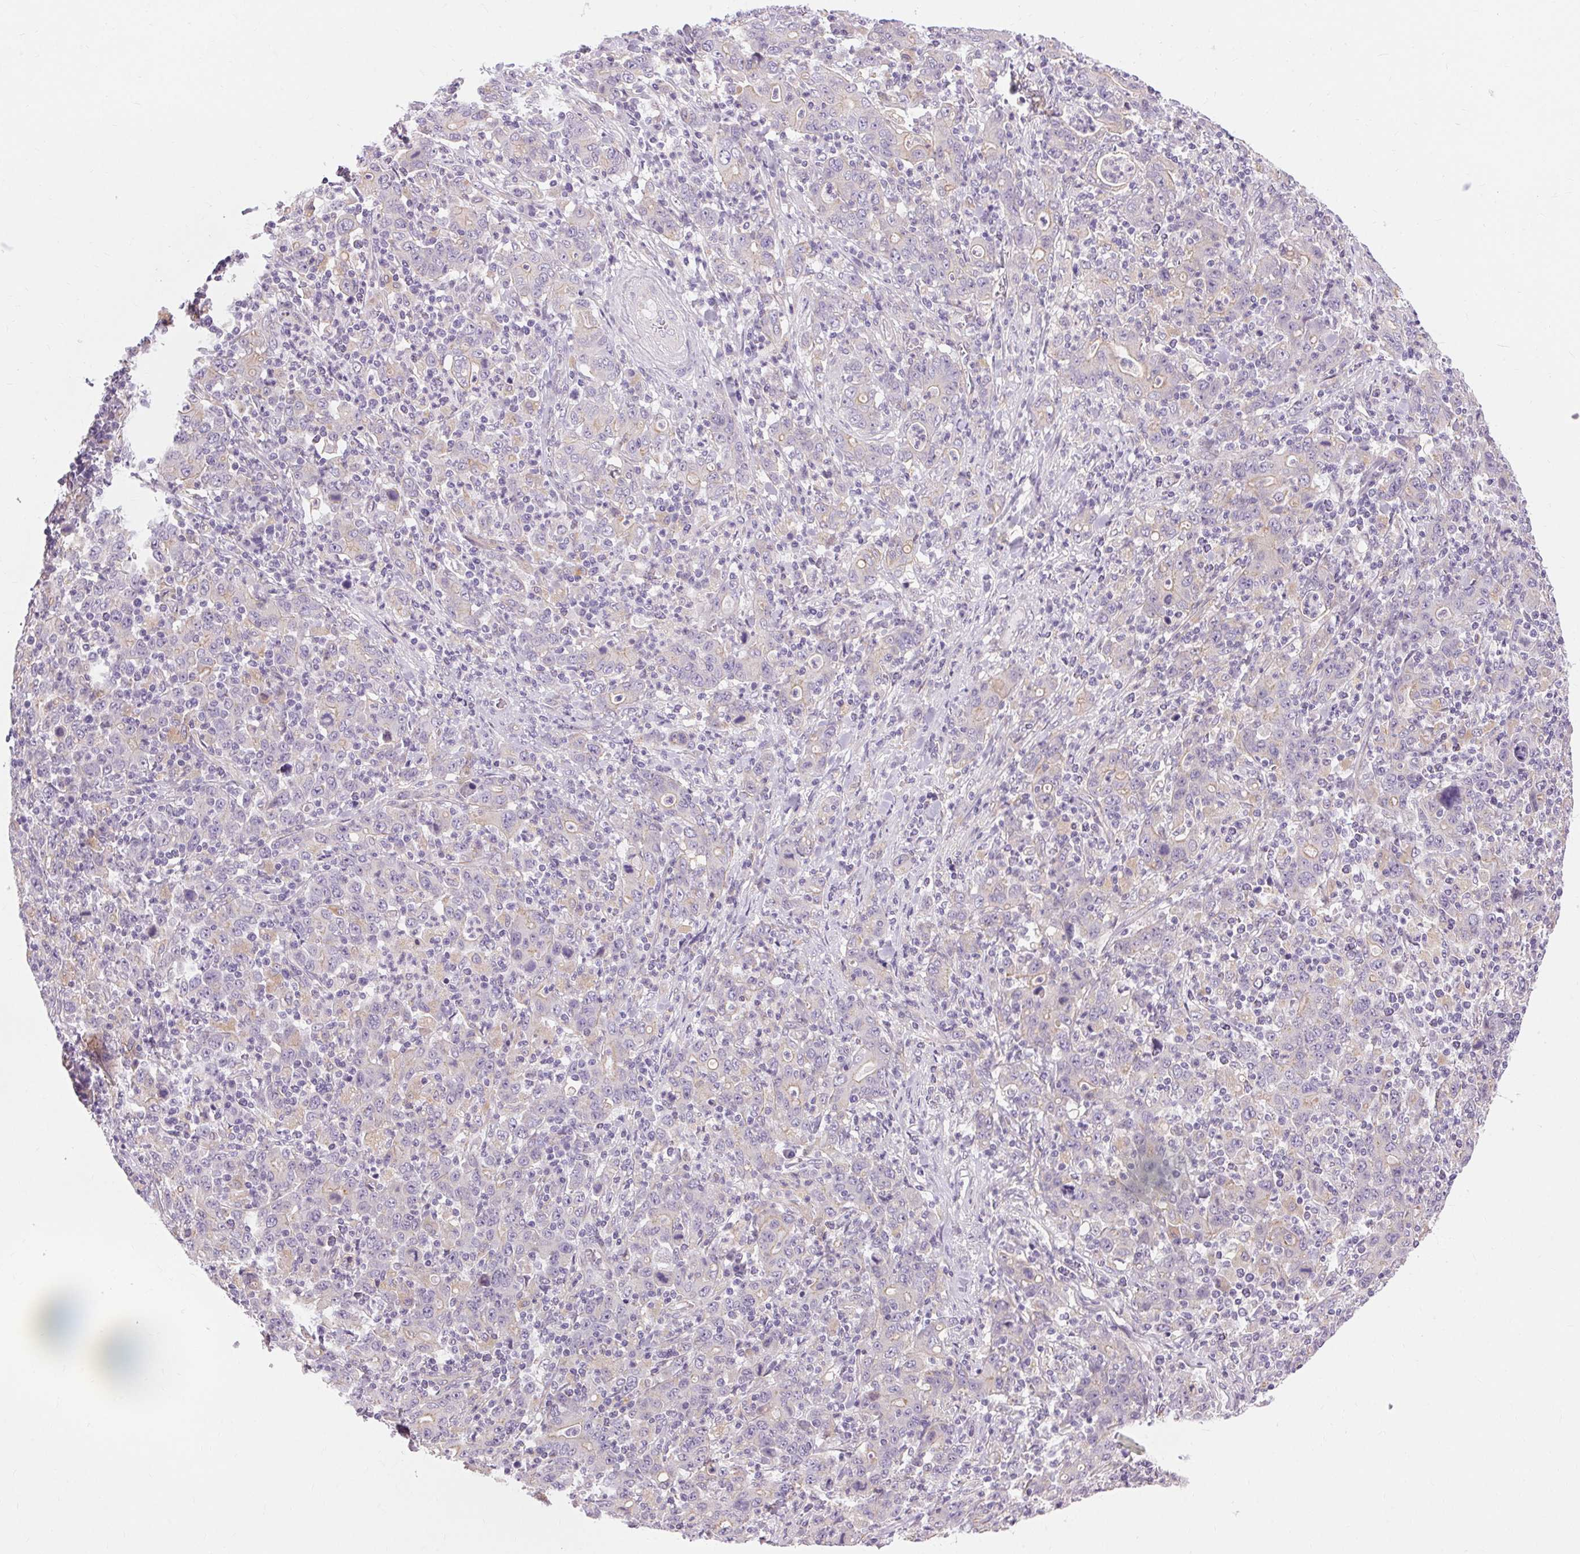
{"staining": {"intensity": "weak", "quantity": "<25%", "location": "cytoplasmic/membranous"}, "tissue": "stomach cancer", "cell_type": "Tumor cells", "image_type": "cancer", "snomed": [{"axis": "morphology", "description": "Adenocarcinoma, NOS"}, {"axis": "topography", "description": "Stomach, upper"}], "caption": "This is a photomicrograph of IHC staining of stomach cancer (adenocarcinoma), which shows no positivity in tumor cells.", "gene": "TM6SF1", "patient": {"sex": "male", "age": 69}}